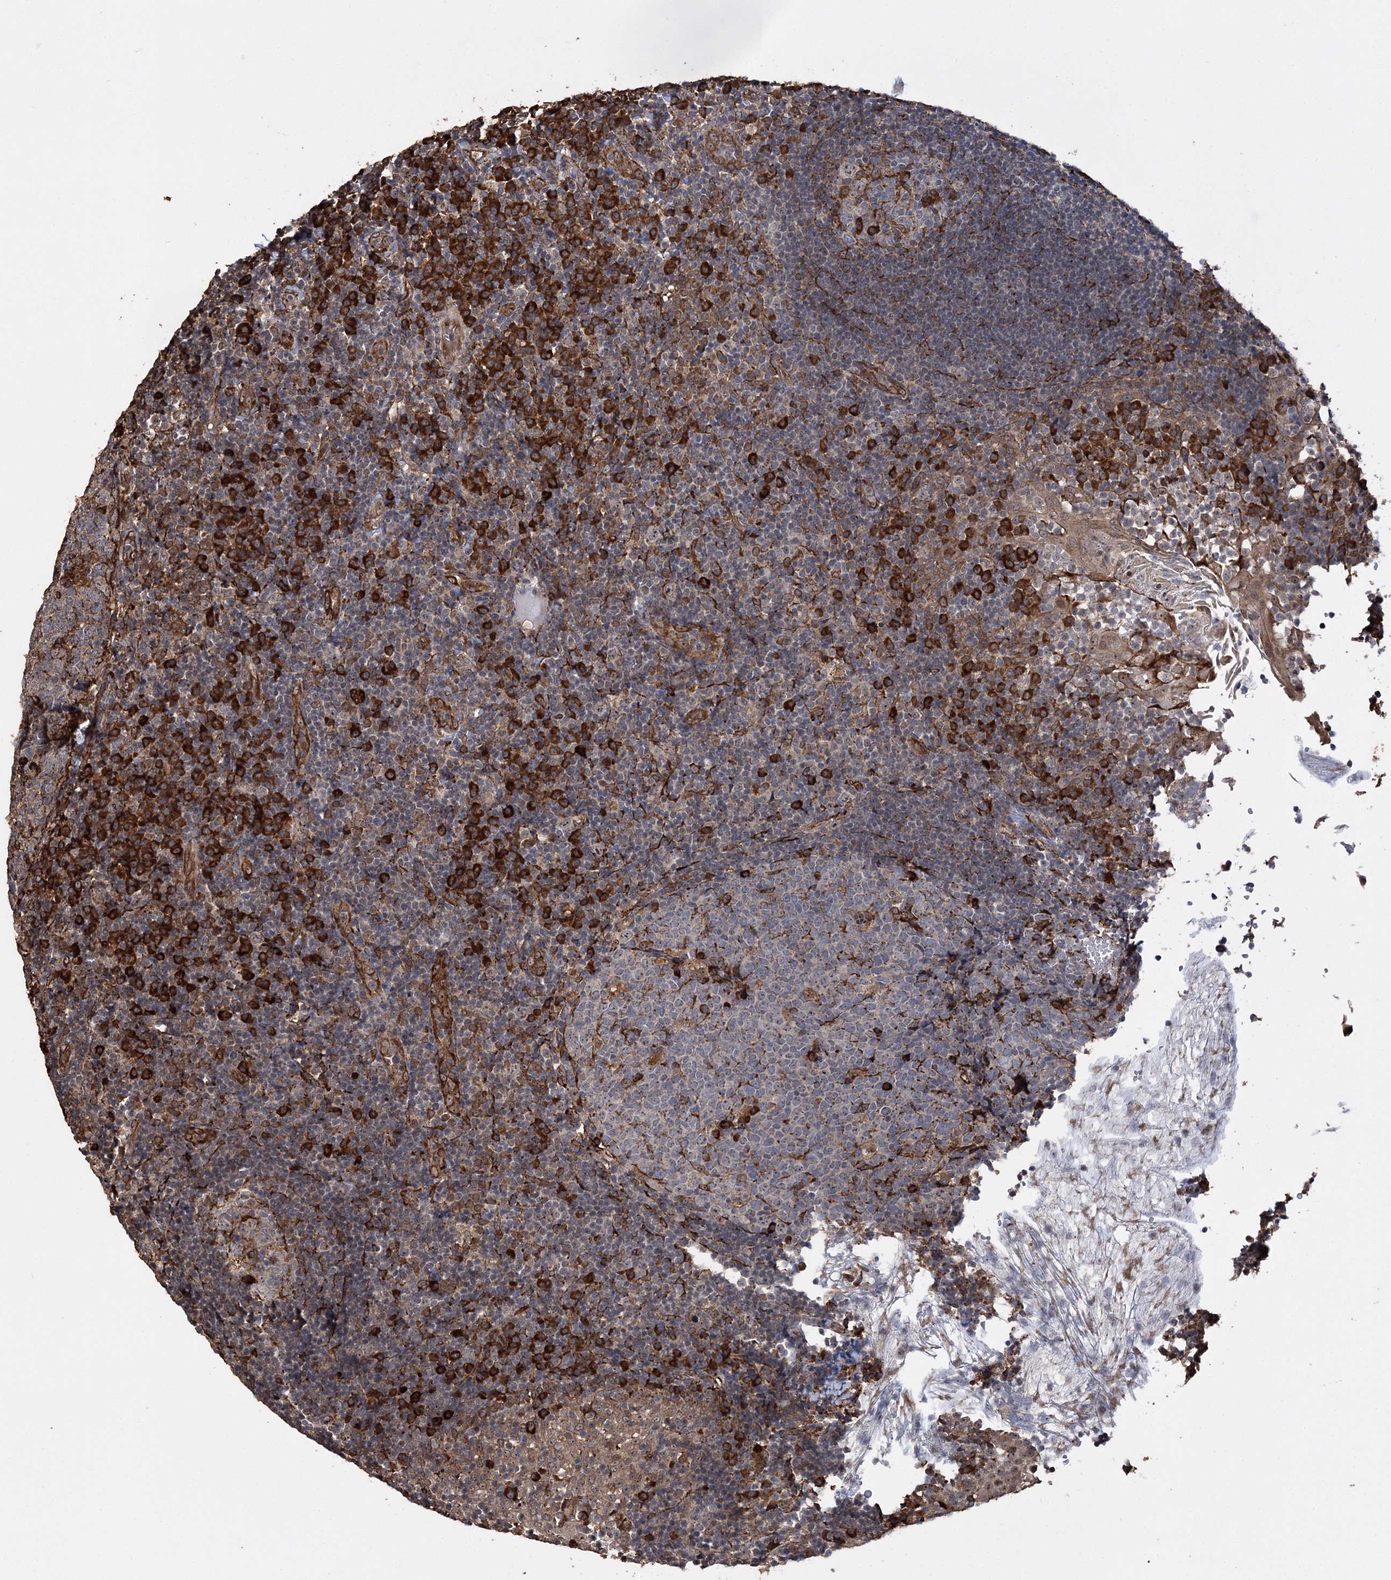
{"staining": {"intensity": "strong", "quantity": "<25%", "location": "cytoplasmic/membranous"}, "tissue": "tonsil", "cell_type": "Germinal center cells", "image_type": "normal", "snomed": [{"axis": "morphology", "description": "Normal tissue, NOS"}, {"axis": "topography", "description": "Tonsil"}], "caption": "IHC (DAB (3,3'-diaminobenzidine)) staining of normal tonsil reveals strong cytoplasmic/membranous protein expression in approximately <25% of germinal center cells.", "gene": "SCRN3", "patient": {"sex": "female", "age": 40}}